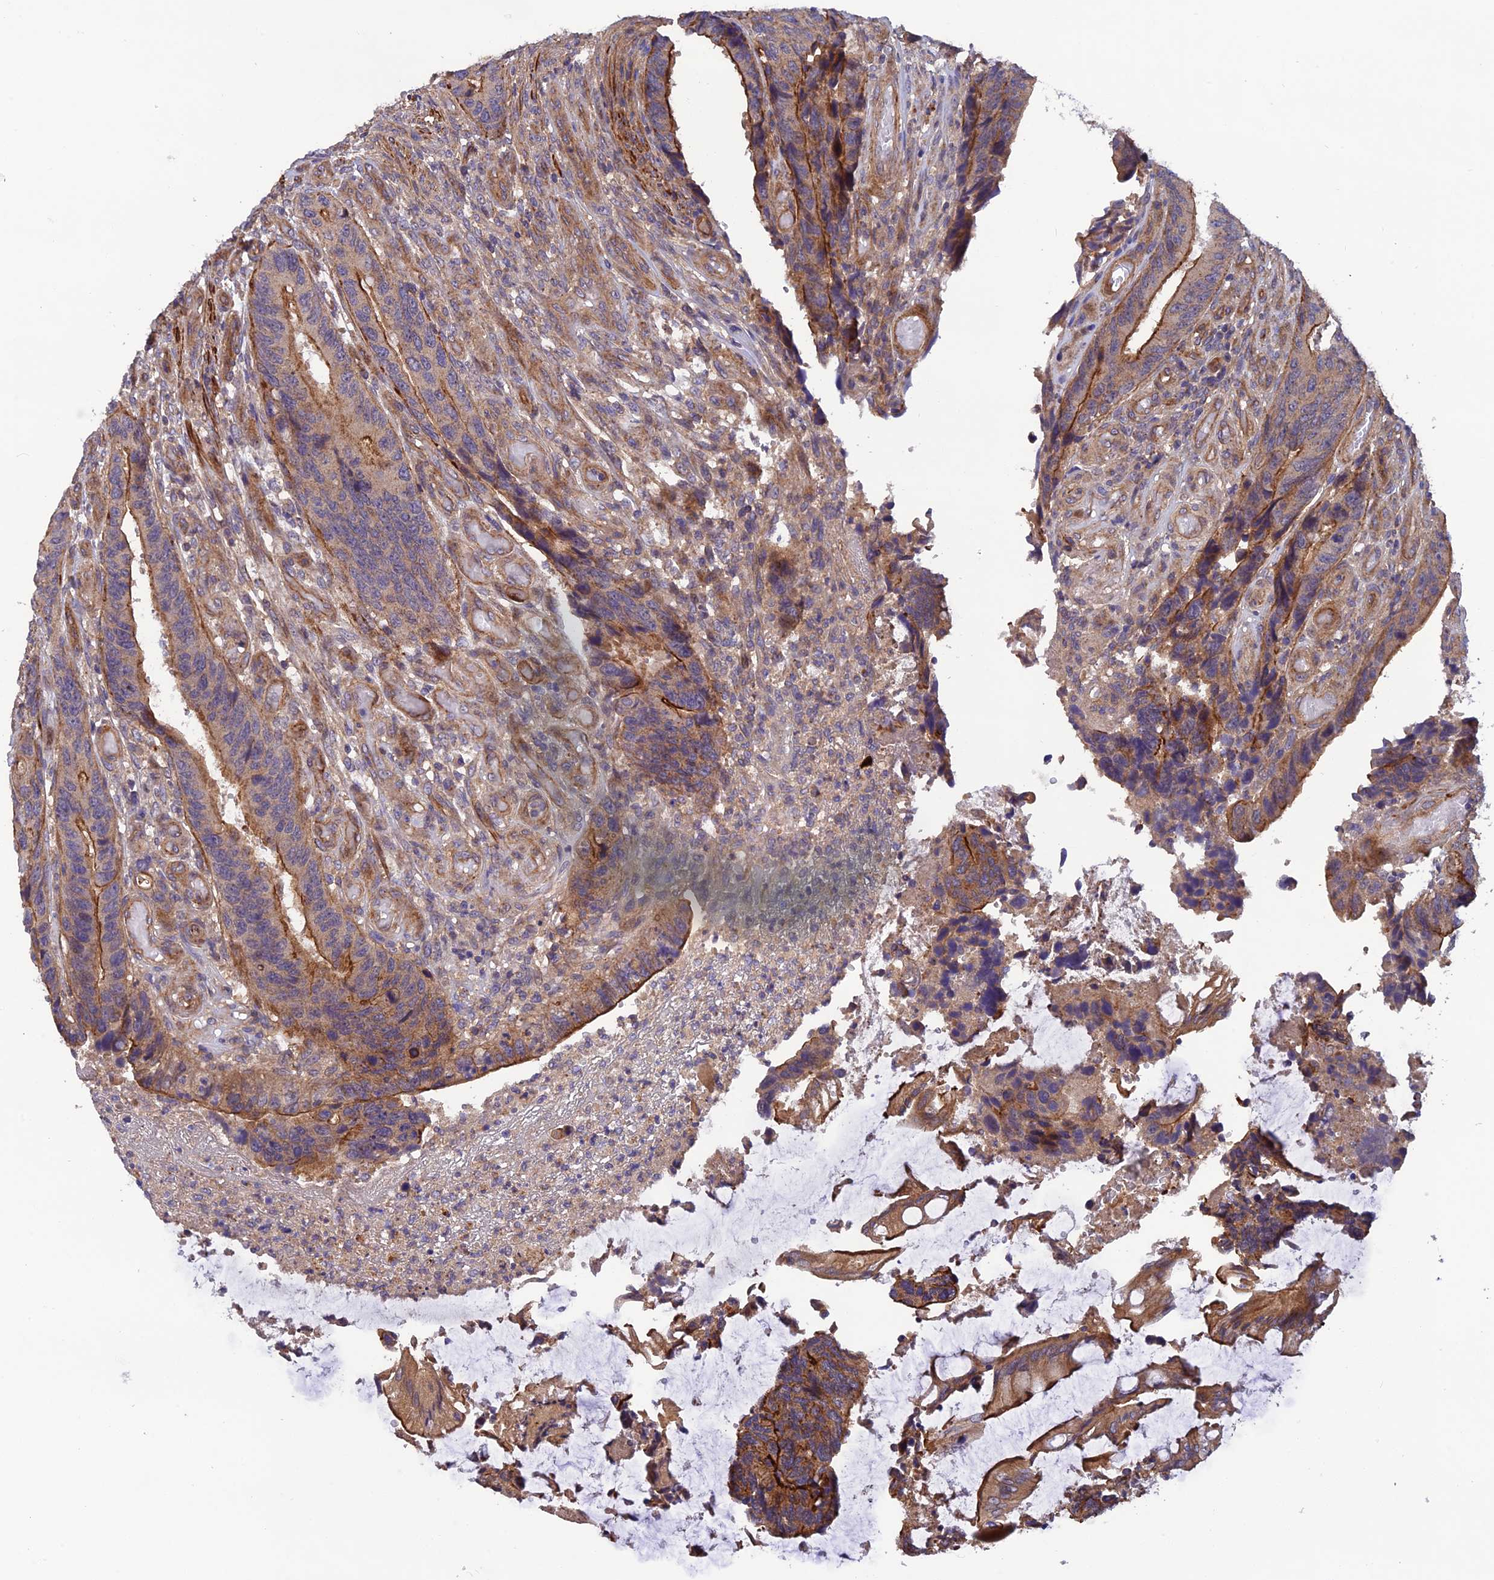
{"staining": {"intensity": "moderate", "quantity": ">75%", "location": "cytoplasmic/membranous"}, "tissue": "colorectal cancer", "cell_type": "Tumor cells", "image_type": "cancer", "snomed": [{"axis": "morphology", "description": "Adenocarcinoma, NOS"}, {"axis": "topography", "description": "Colon"}], "caption": "Colorectal cancer was stained to show a protein in brown. There is medium levels of moderate cytoplasmic/membranous staining in approximately >75% of tumor cells. (IHC, brightfield microscopy, high magnification).", "gene": "ADAMTS15", "patient": {"sex": "male", "age": 87}}